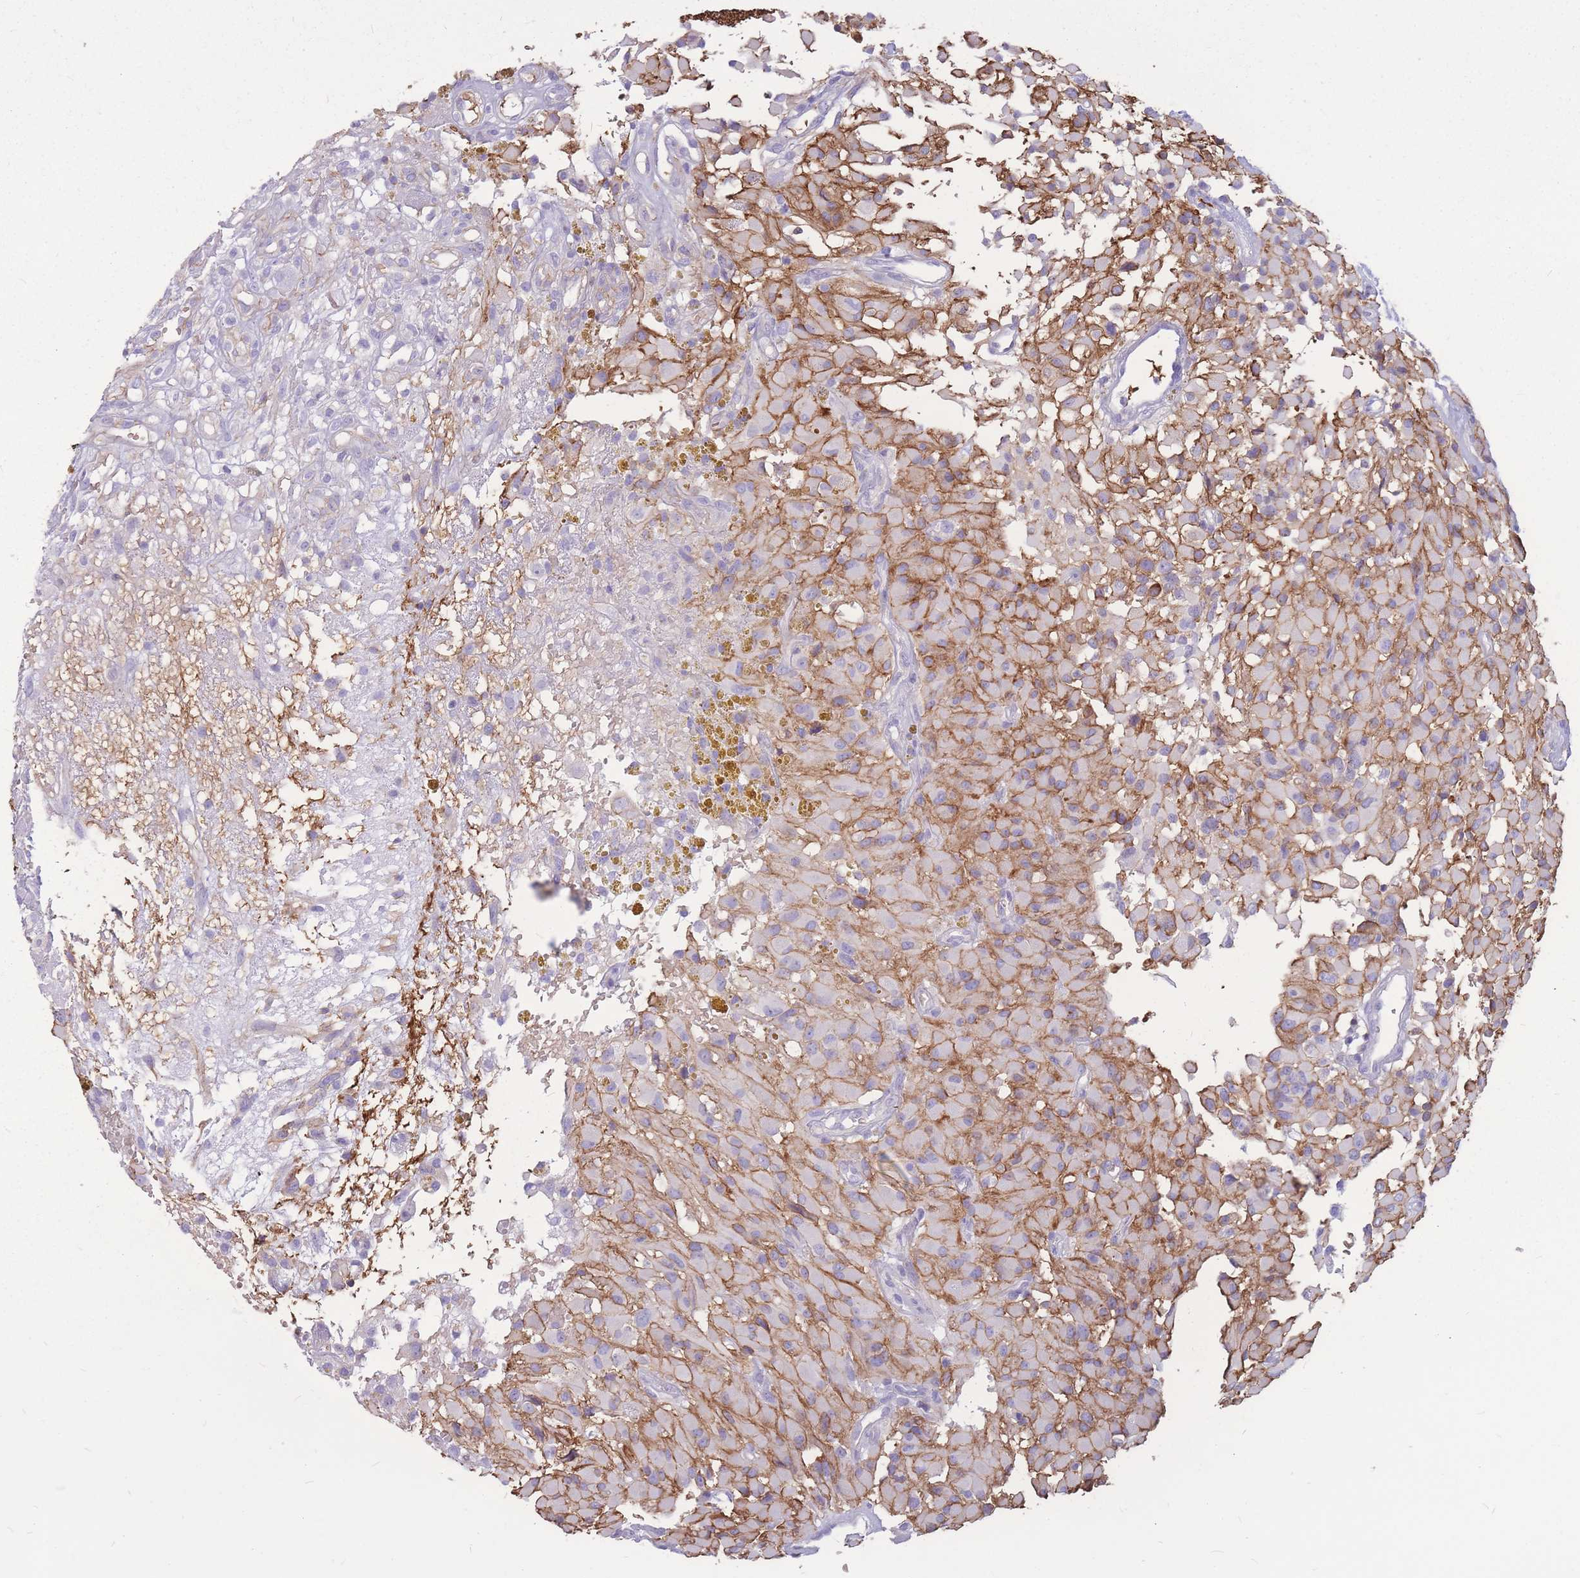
{"staining": {"intensity": "weak", "quantity": "25%-75%", "location": "cytoplasmic/membranous"}, "tissue": "glioma", "cell_type": "Tumor cells", "image_type": "cancer", "snomed": [{"axis": "morphology", "description": "Glioma, malignant, High grade"}, {"axis": "topography", "description": "Brain"}], "caption": "Immunohistochemistry image of human malignant glioma (high-grade) stained for a protein (brown), which displays low levels of weak cytoplasmic/membranous positivity in approximately 25%-75% of tumor cells.", "gene": "ADD2", "patient": {"sex": "female", "age": 59}}